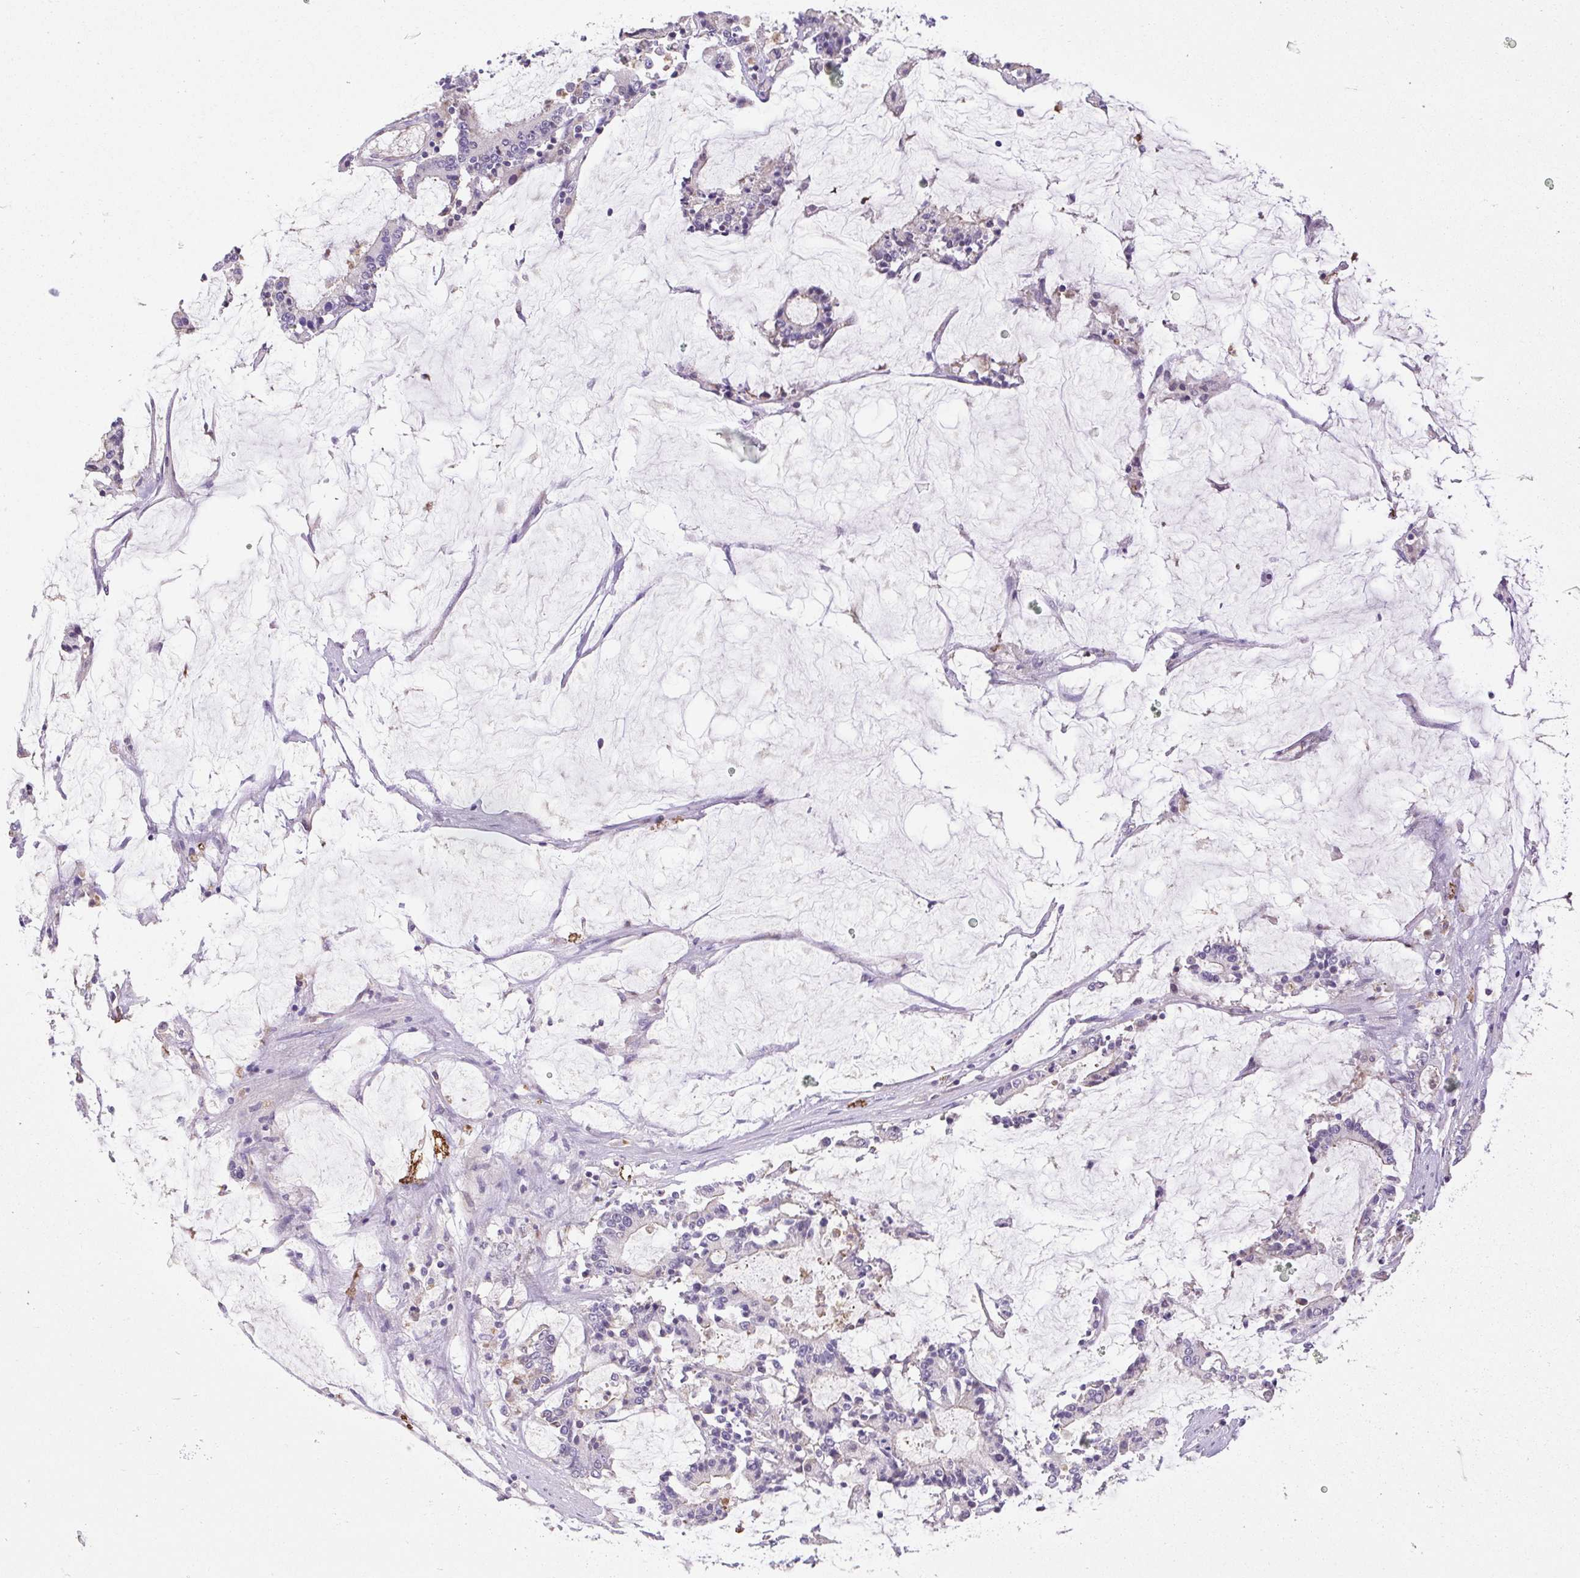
{"staining": {"intensity": "negative", "quantity": "none", "location": "none"}, "tissue": "stomach cancer", "cell_type": "Tumor cells", "image_type": "cancer", "snomed": [{"axis": "morphology", "description": "Adenocarcinoma, NOS"}, {"axis": "topography", "description": "Stomach, upper"}], "caption": "This histopathology image is of stomach adenocarcinoma stained with immunohistochemistry to label a protein in brown with the nuclei are counter-stained blue. There is no positivity in tumor cells.", "gene": "FAM177B", "patient": {"sex": "male", "age": 68}}